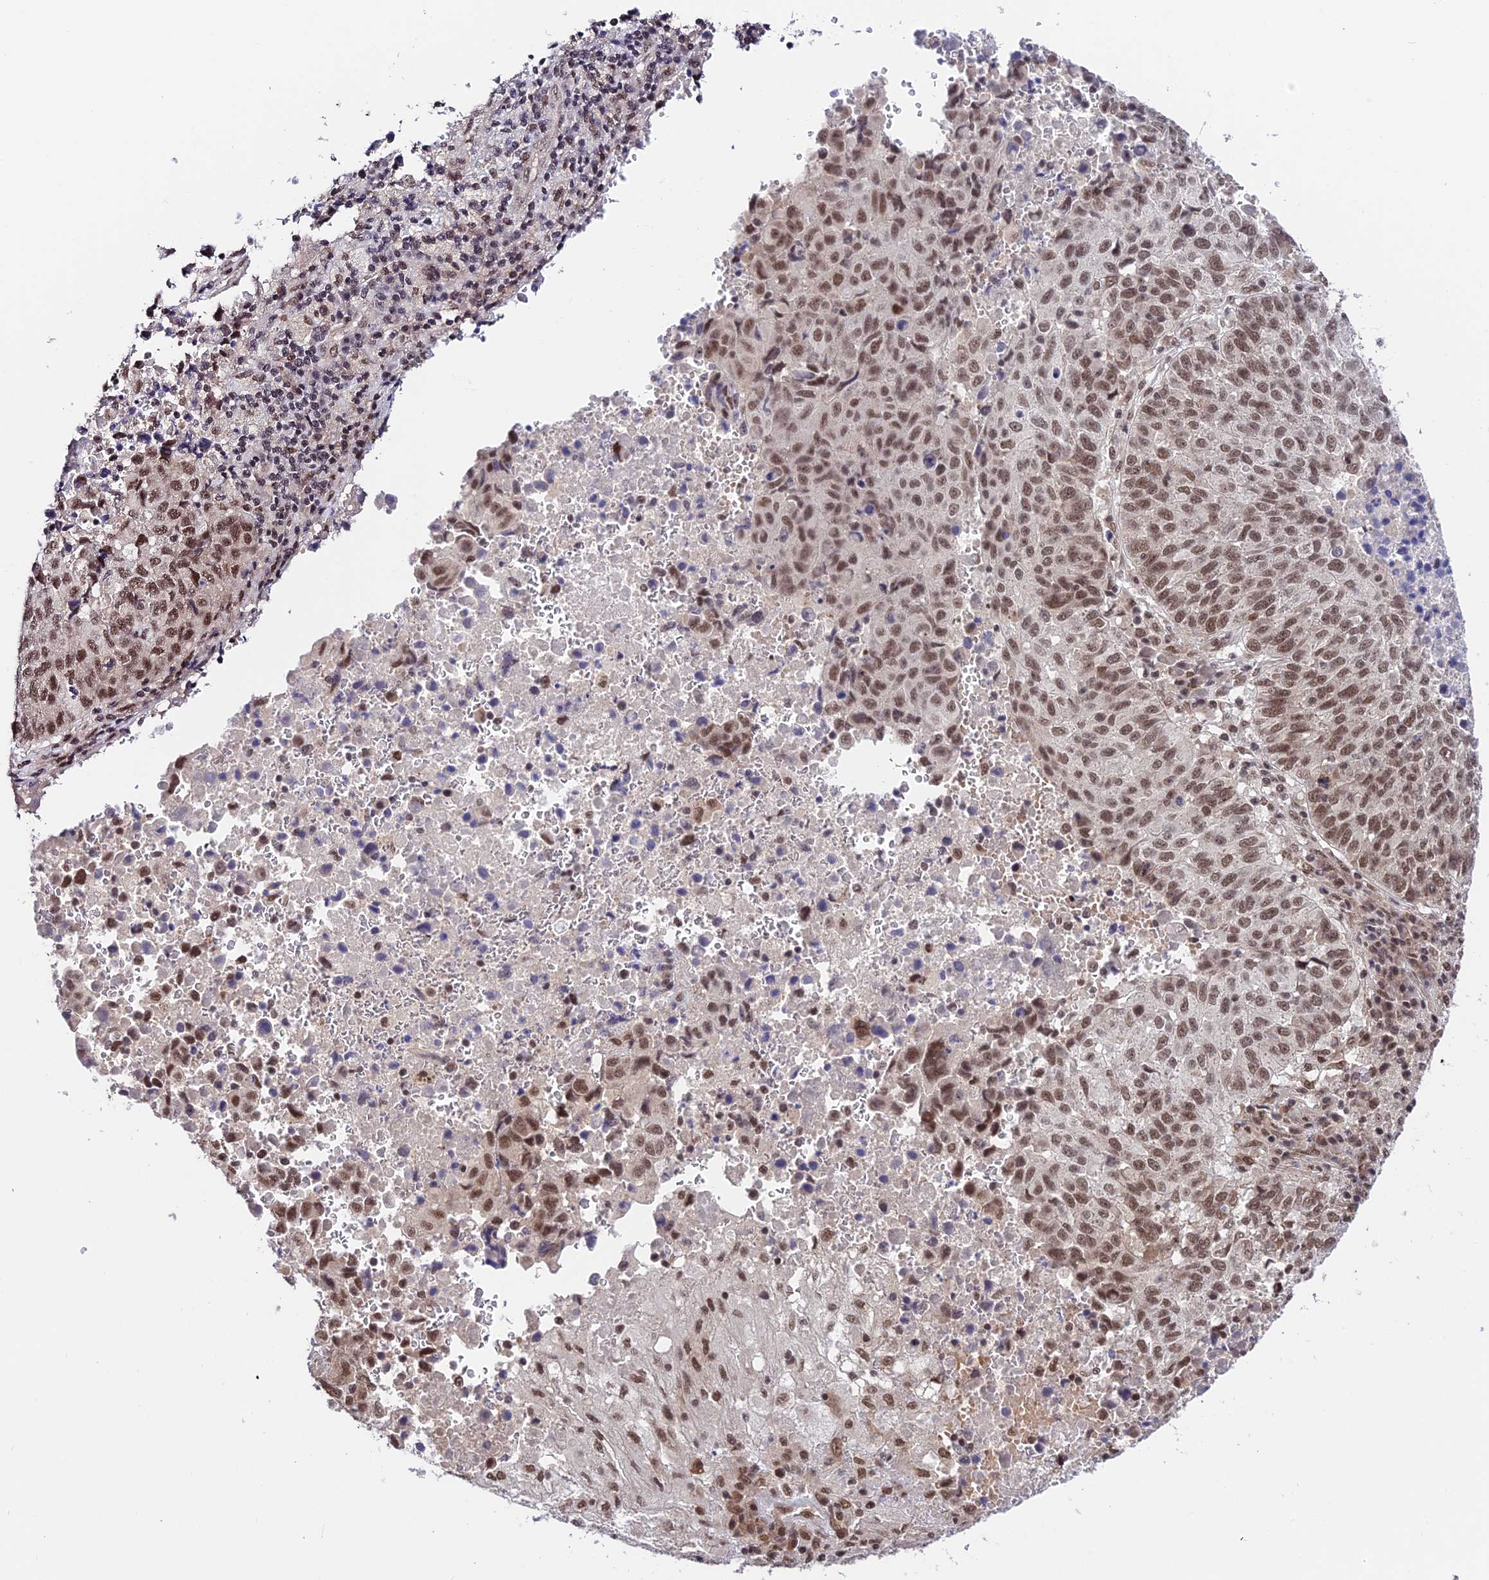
{"staining": {"intensity": "moderate", "quantity": ">75%", "location": "nuclear"}, "tissue": "lung cancer", "cell_type": "Tumor cells", "image_type": "cancer", "snomed": [{"axis": "morphology", "description": "Squamous cell carcinoma, NOS"}, {"axis": "topography", "description": "Lung"}], "caption": "A brown stain shows moderate nuclear positivity of a protein in lung squamous cell carcinoma tumor cells.", "gene": "RBM42", "patient": {"sex": "male", "age": 73}}